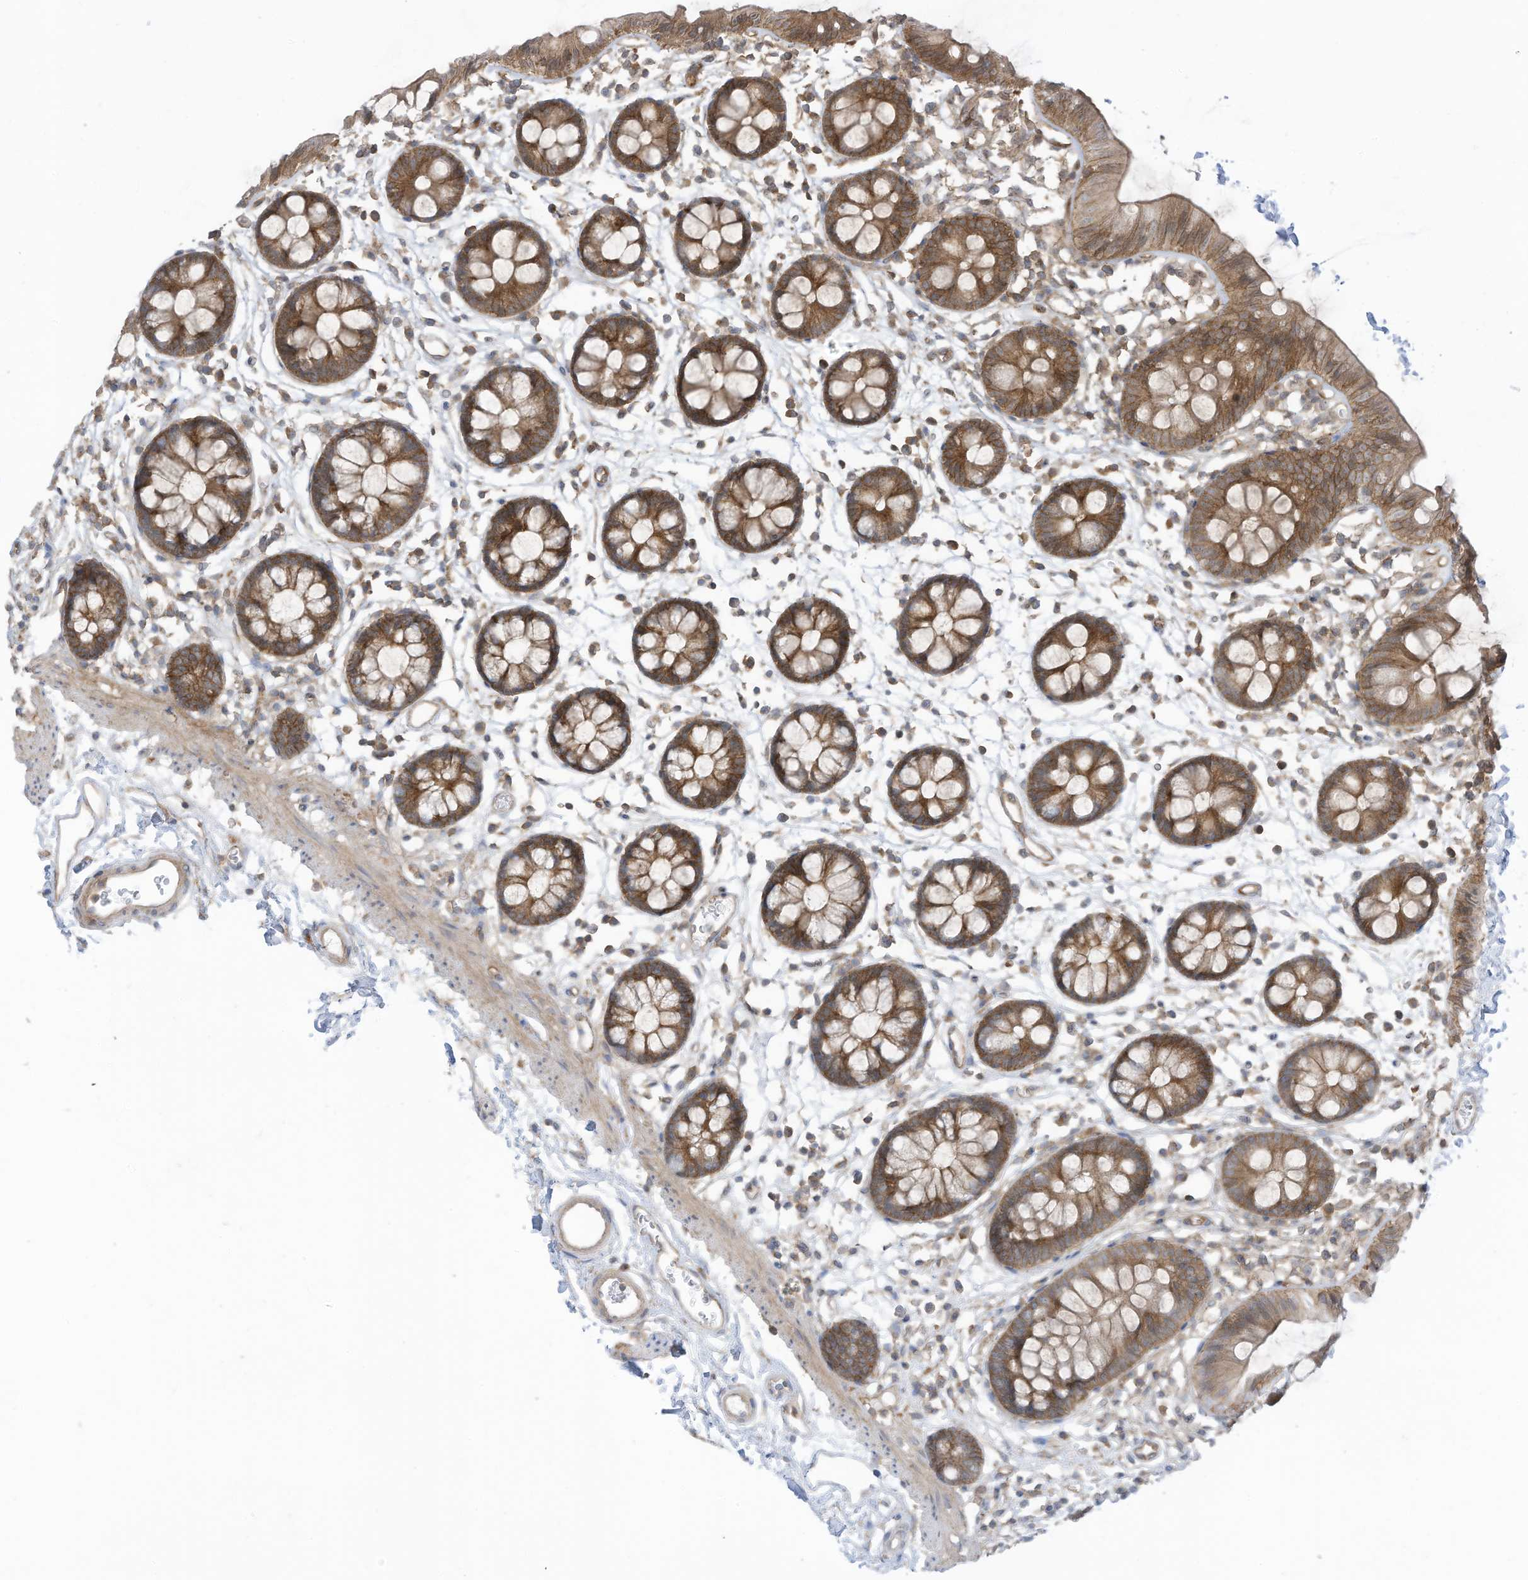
{"staining": {"intensity": "weak", "quantity": "25%-75%", "location": "cytoplasmic/membranous"}, "tissue": "colon", "cell_type": "Endothelial cells", "image_type": "normal", "snomed": [{"axis": "morphology", "description": "Normal tissue, NOS"}, {"axis": "topography", "description": "Colon"}], "caption": "Immunohistochemistry (IHC) of normal colon demonstrates low levels of weak cytoplasmic/membranous expression in about 25%-75% of endothelial cells. (DAB IHC, brown staining for protein, blue staining for nuclei).", "gene": "REPS1", "patient": {"sex": "male", "age": 56}}